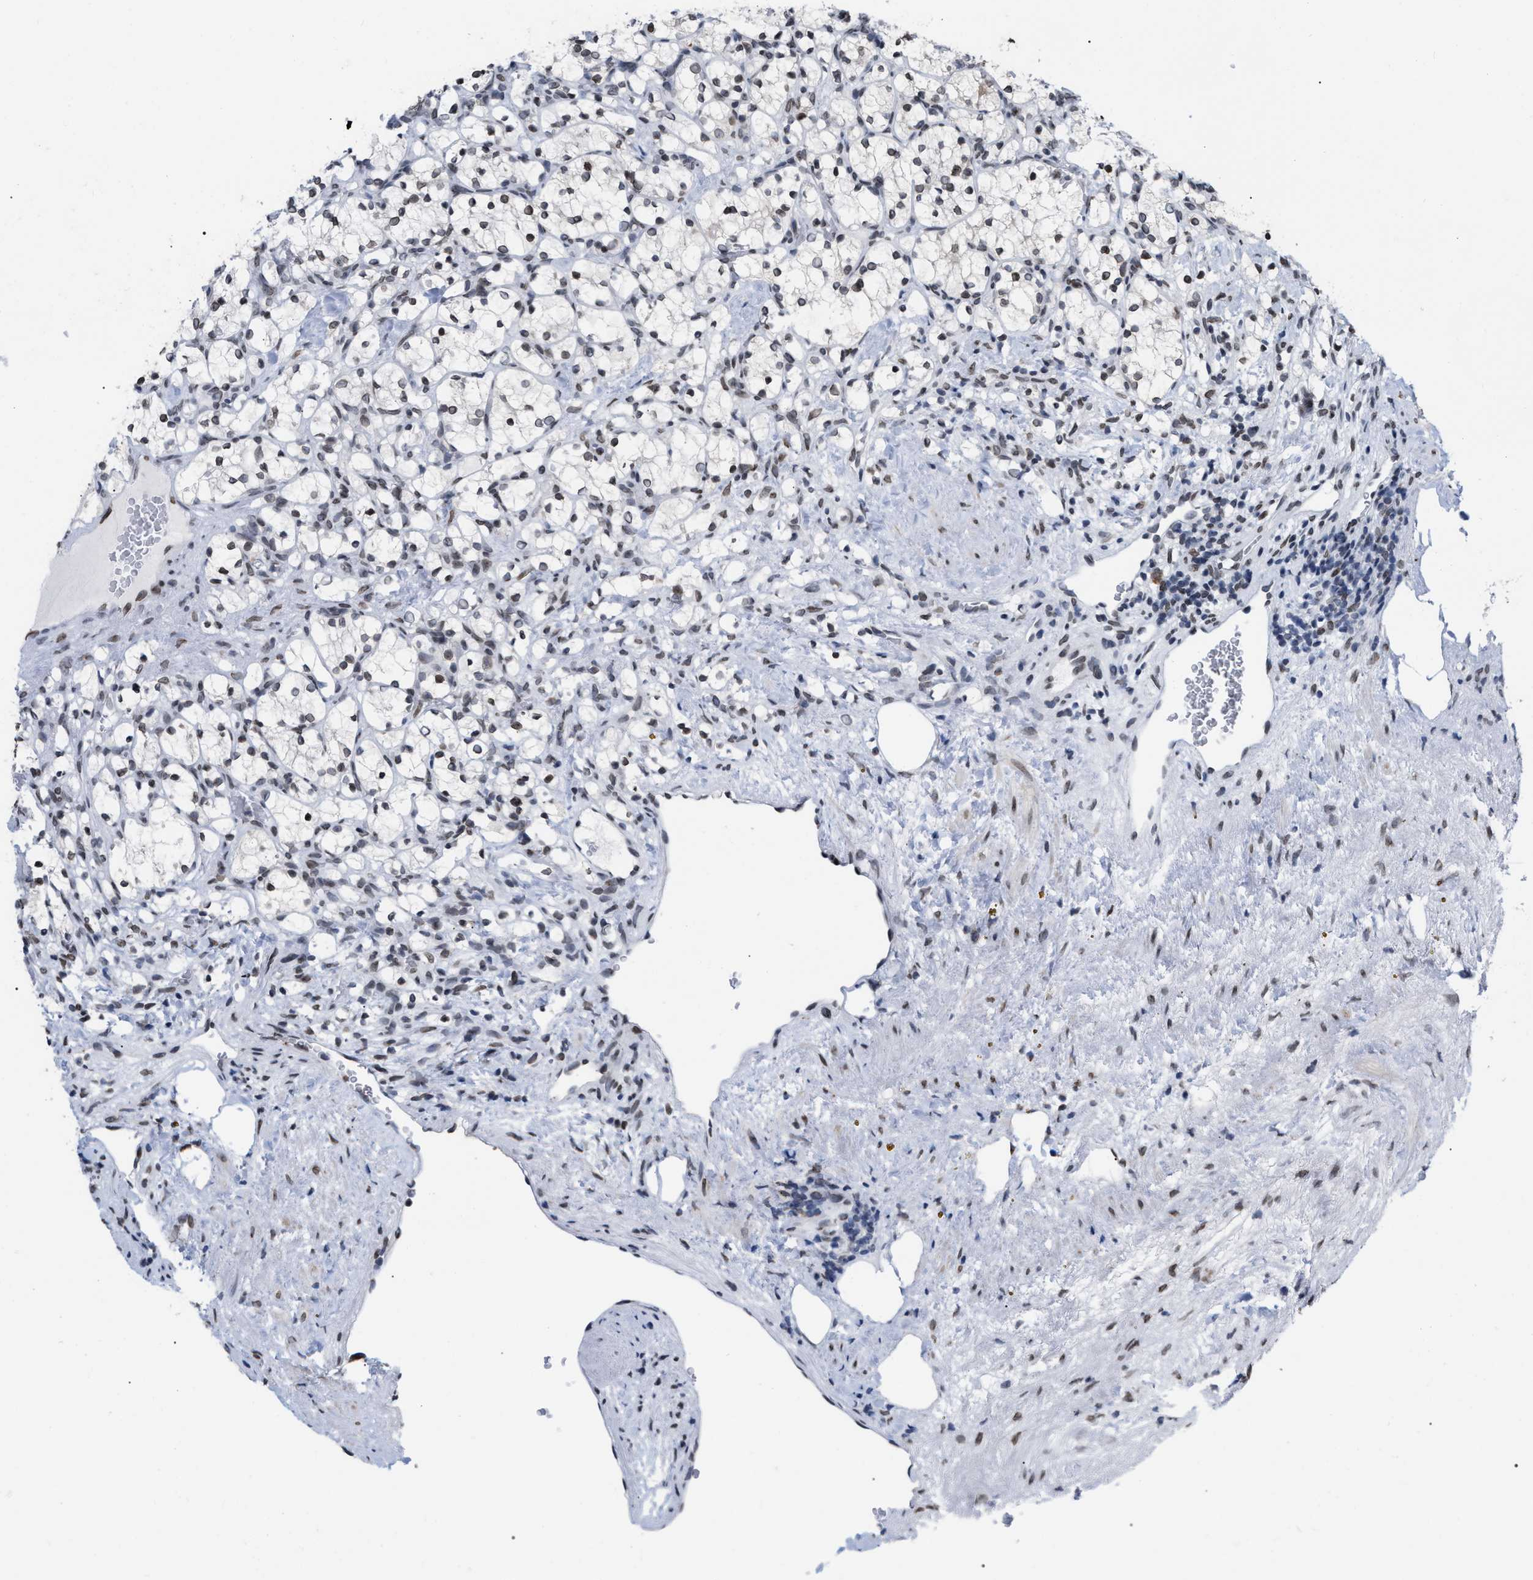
{"staining": {"intensity": "weak", "quantity": ">75%", "location": "nuclear"}, "tissue": "renal cancer", "cell_type": "Tumor cells", "image_type": "cancer", "snomed": [{"axis": "morphology", "description": "Adenocarcinoma, NOS"}, {"axis": "topography", "description": "Kidney"}], "caption": "Immunohistochemical staining of adenocarcinoma (renal) exhibits weak nuclear protein staining in about >75% of tumor cells.", "gene": "TPR", "patient": {"sex": "female", "age": 69}}